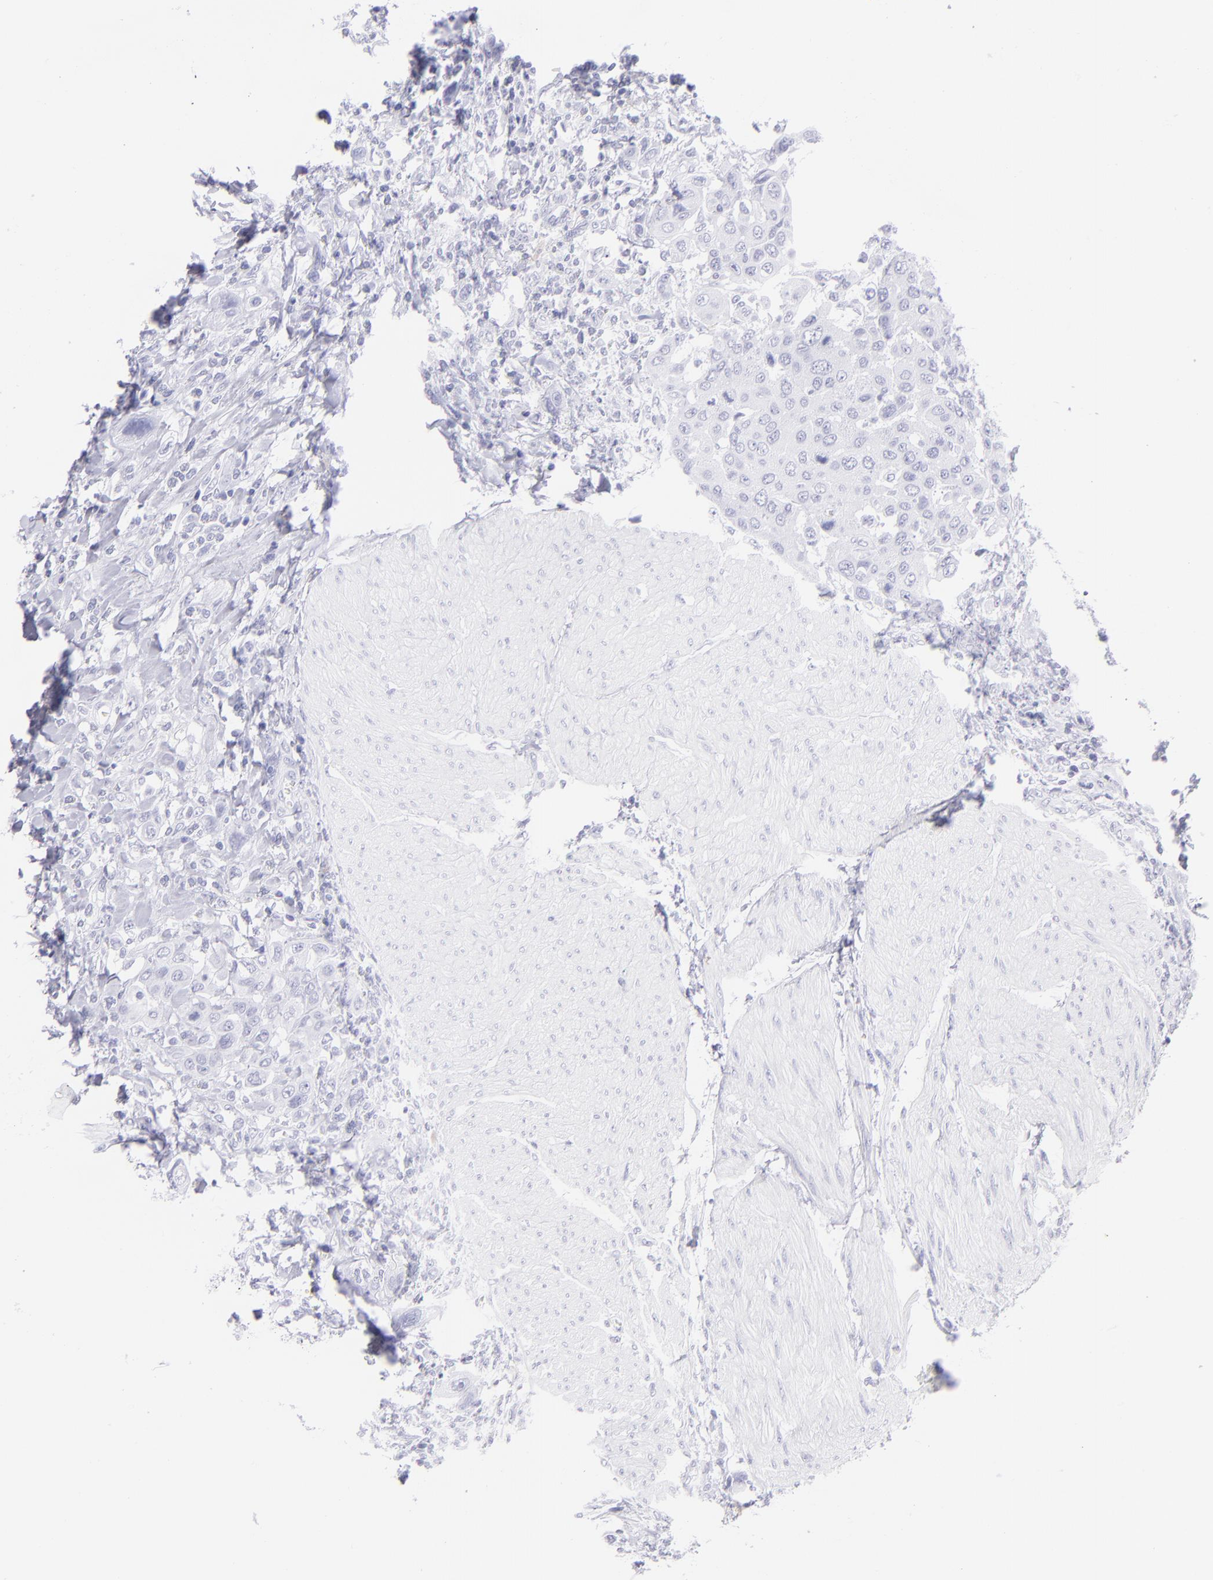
{"staining": {"intensity": "negative", "quantity": "none", "location": "none"}, "tissue": "urothelial cancer", "cell_type": "Tumor cells", "image_type": "cancer", "snomed": [{"axis": "morphology", "description": "Urothelial carcinoma, High grade"}, {"axis": "topography", "description": "Urinary bladder"}], "caption": "IHC of human high-grade urothelial carcinoma exhibits no expression in tumor cells.", "gene": "CNP", "patient": {"sex": "male", "age": 50}}